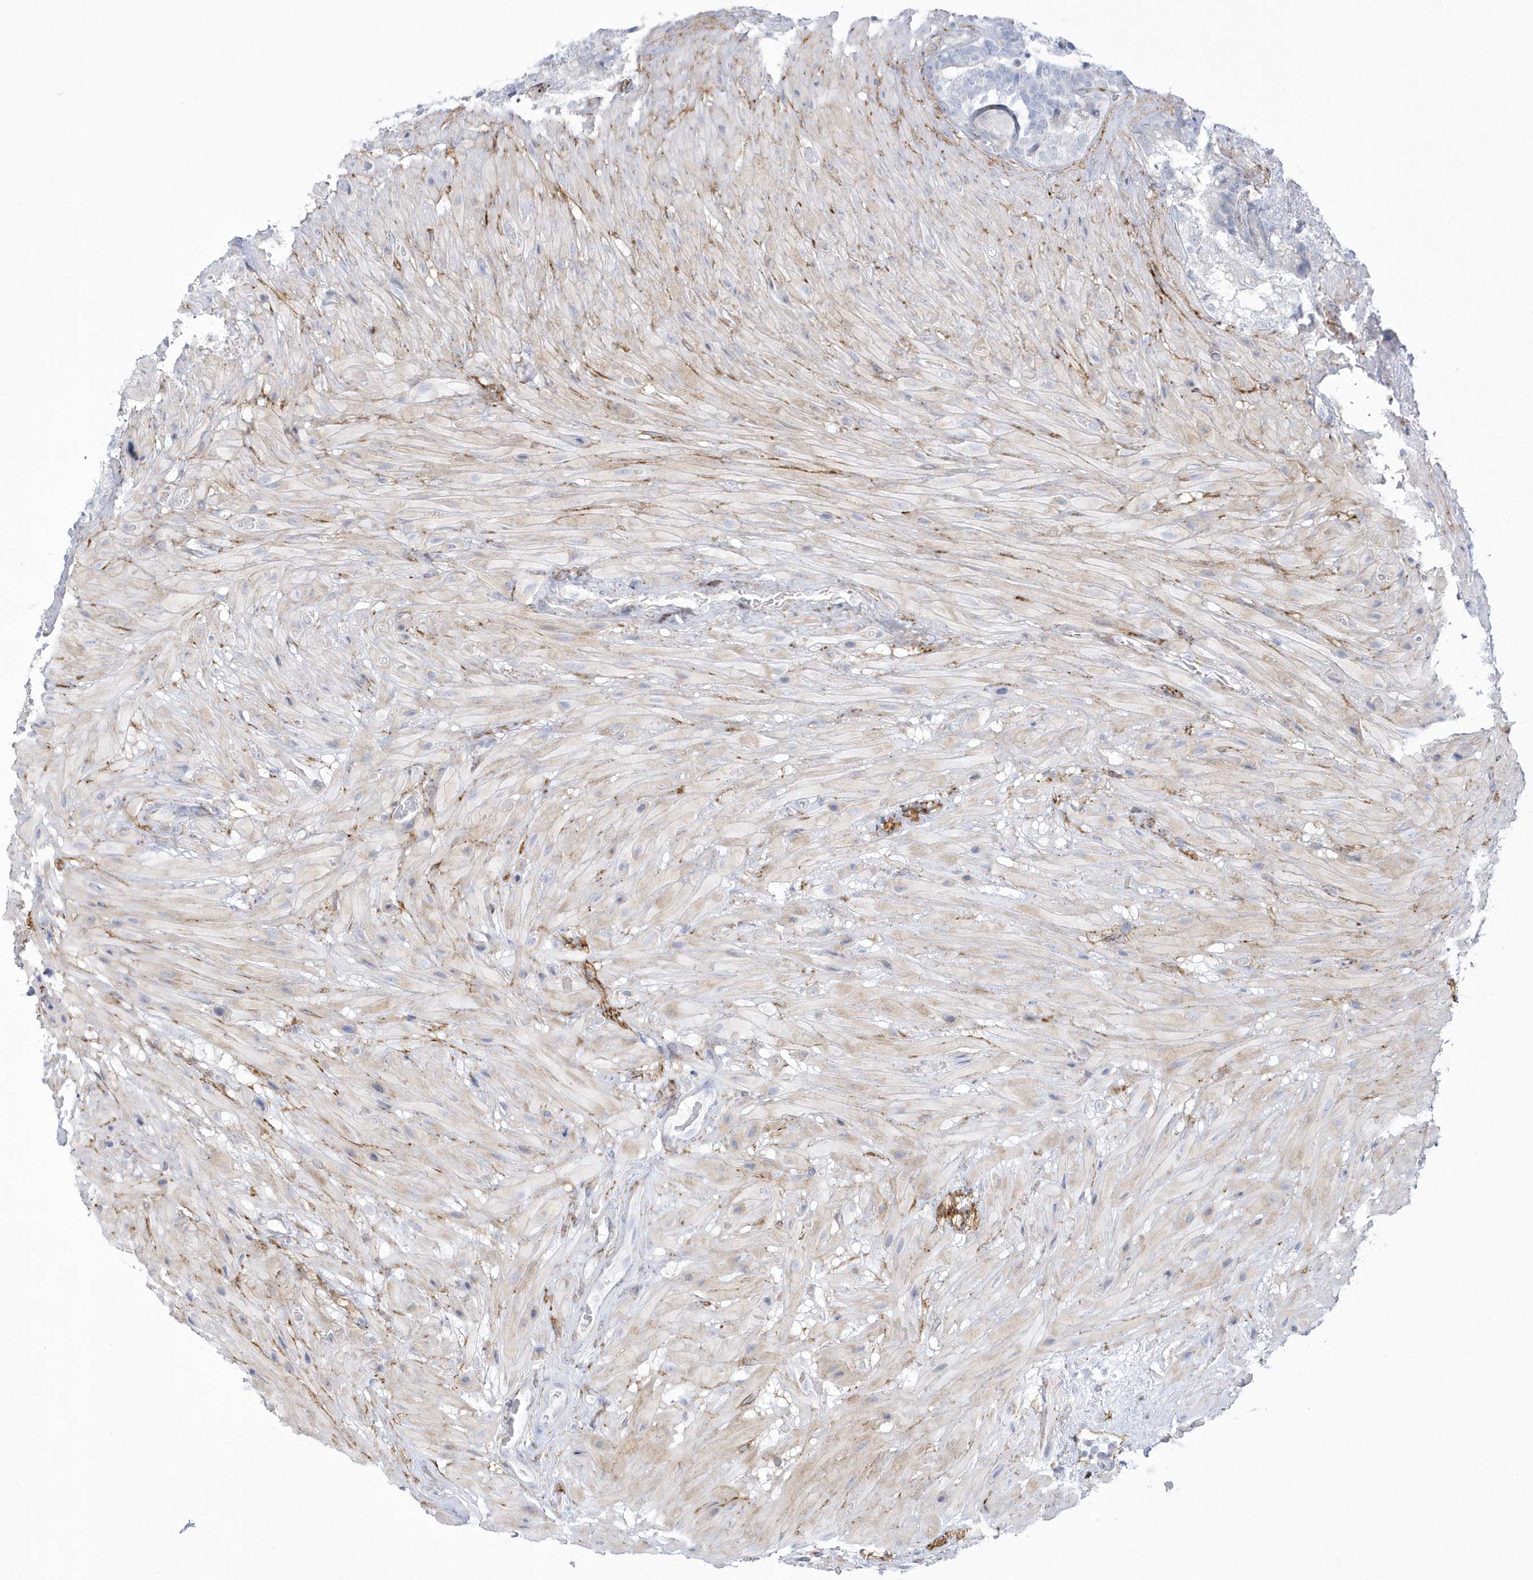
{"staining": {"intensity": "negative", "quantity": "none", "location": "none"}, "tissue": "seminal vesicle", "cell_type": "Glandular cells", "image_type": "normal", "snomed": [{"axis": "morphology", "description": "Normal tissue, NOS"}, {"axis": "topography", "description": "Seminal veicle"}, {"axis": "topography", "description": "Peripheral nerve tissue"}], "caption": "This is an IHC micrograph of benign seminal vesicle. There is no staining in glandular cells.", "gene": "WDR27", "patient": {"sex": "male", "age": 63}}